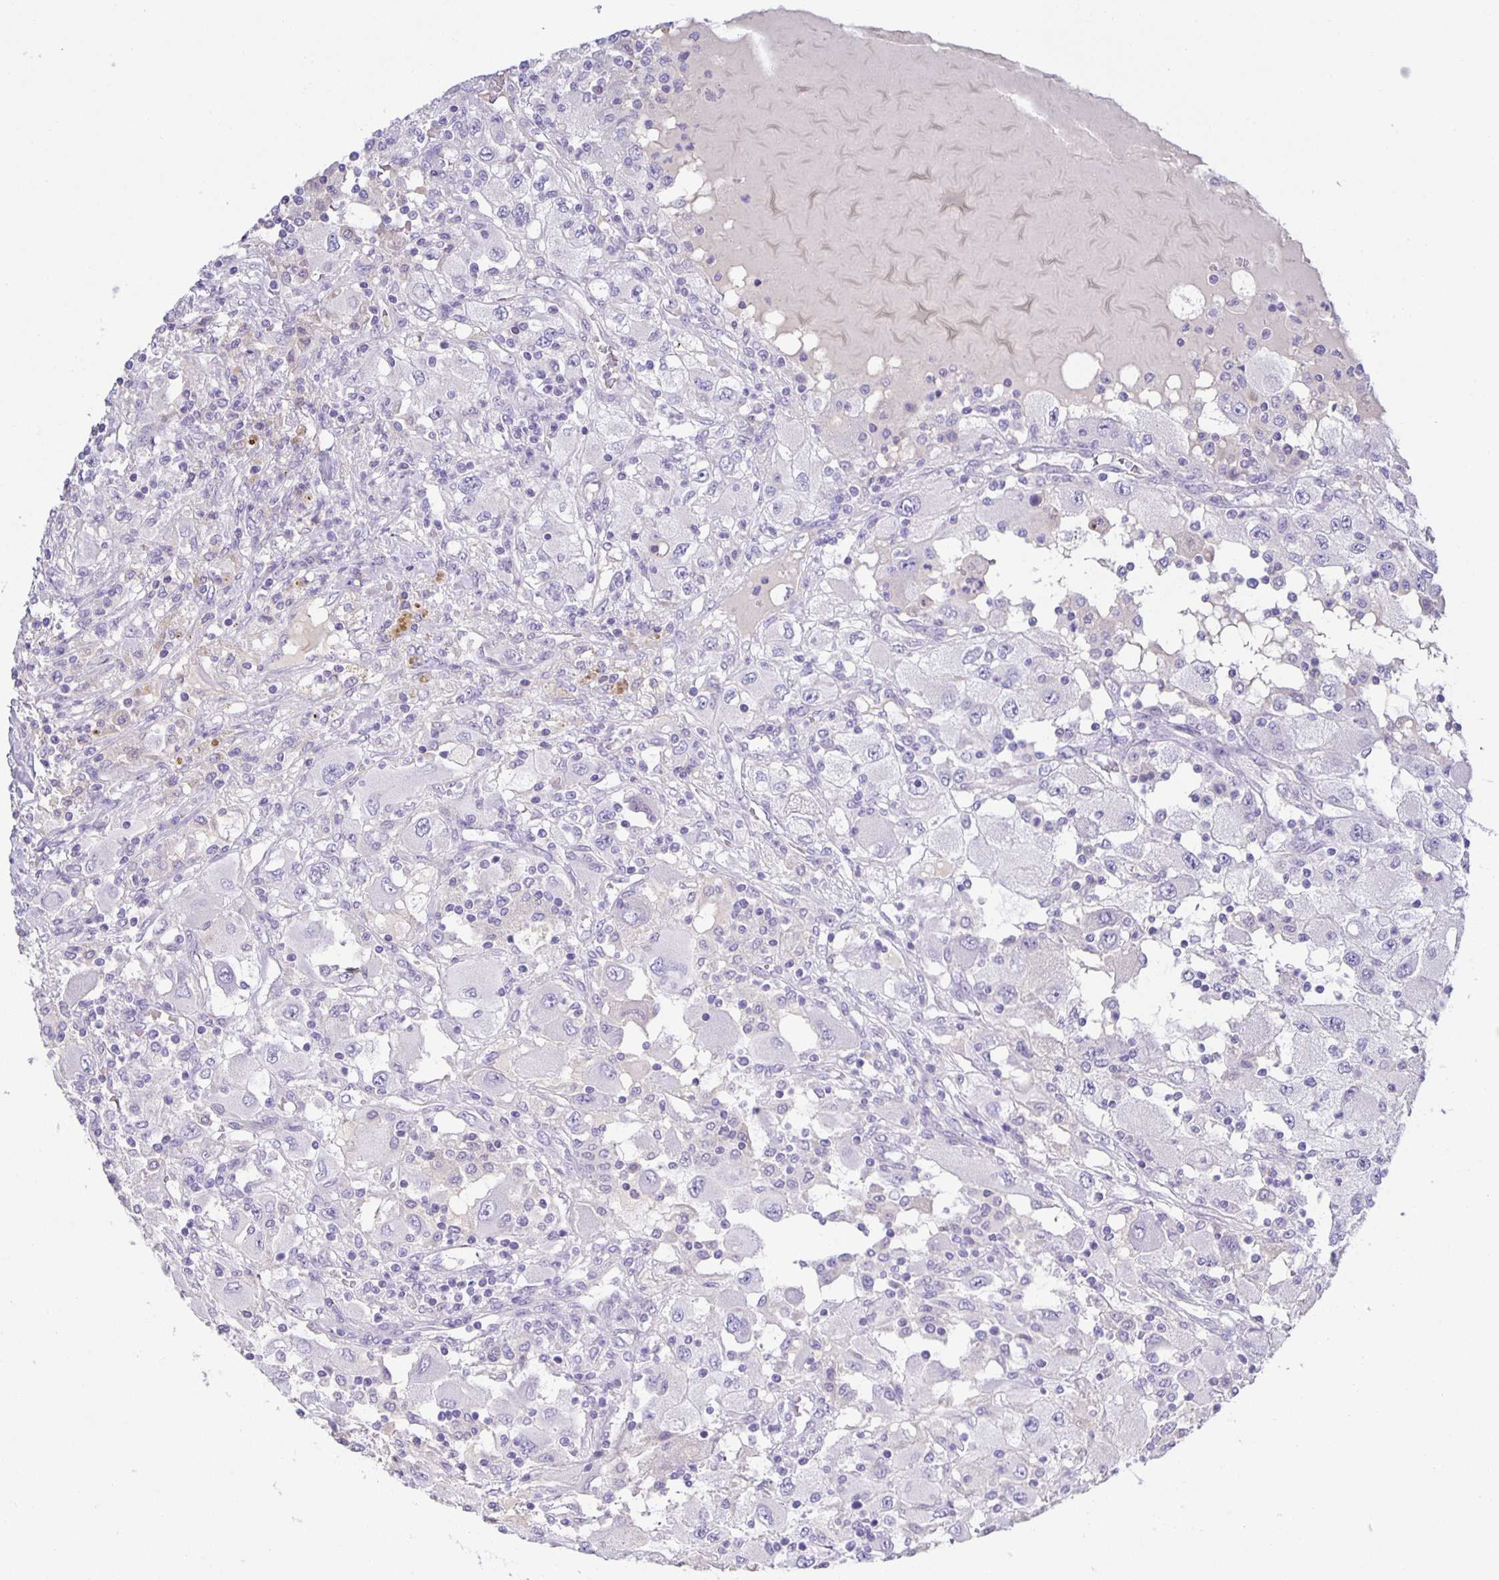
{"staining": {"intensity": "negative", "quantity": "none", "location": "none"}, "tissue": "renal cancer", "cell_type": "Tumor cells", "image_type": "cancer", "snomed": [{"axis": "morphology", "description": "Adenocarcinoma, NOS"}, {"axis": "topography", "description": "Kidney"}], "caption": "Tumor cells show no significant positivity in renal adenocarcinoma. The staining is performed using DAB (3,3'-diaminobenzidine) brown chromogen with nuclei counter-stained in using hematoxylin.", "gene": "PTPN3", "patient": {"sex": "female", "age": 67}}